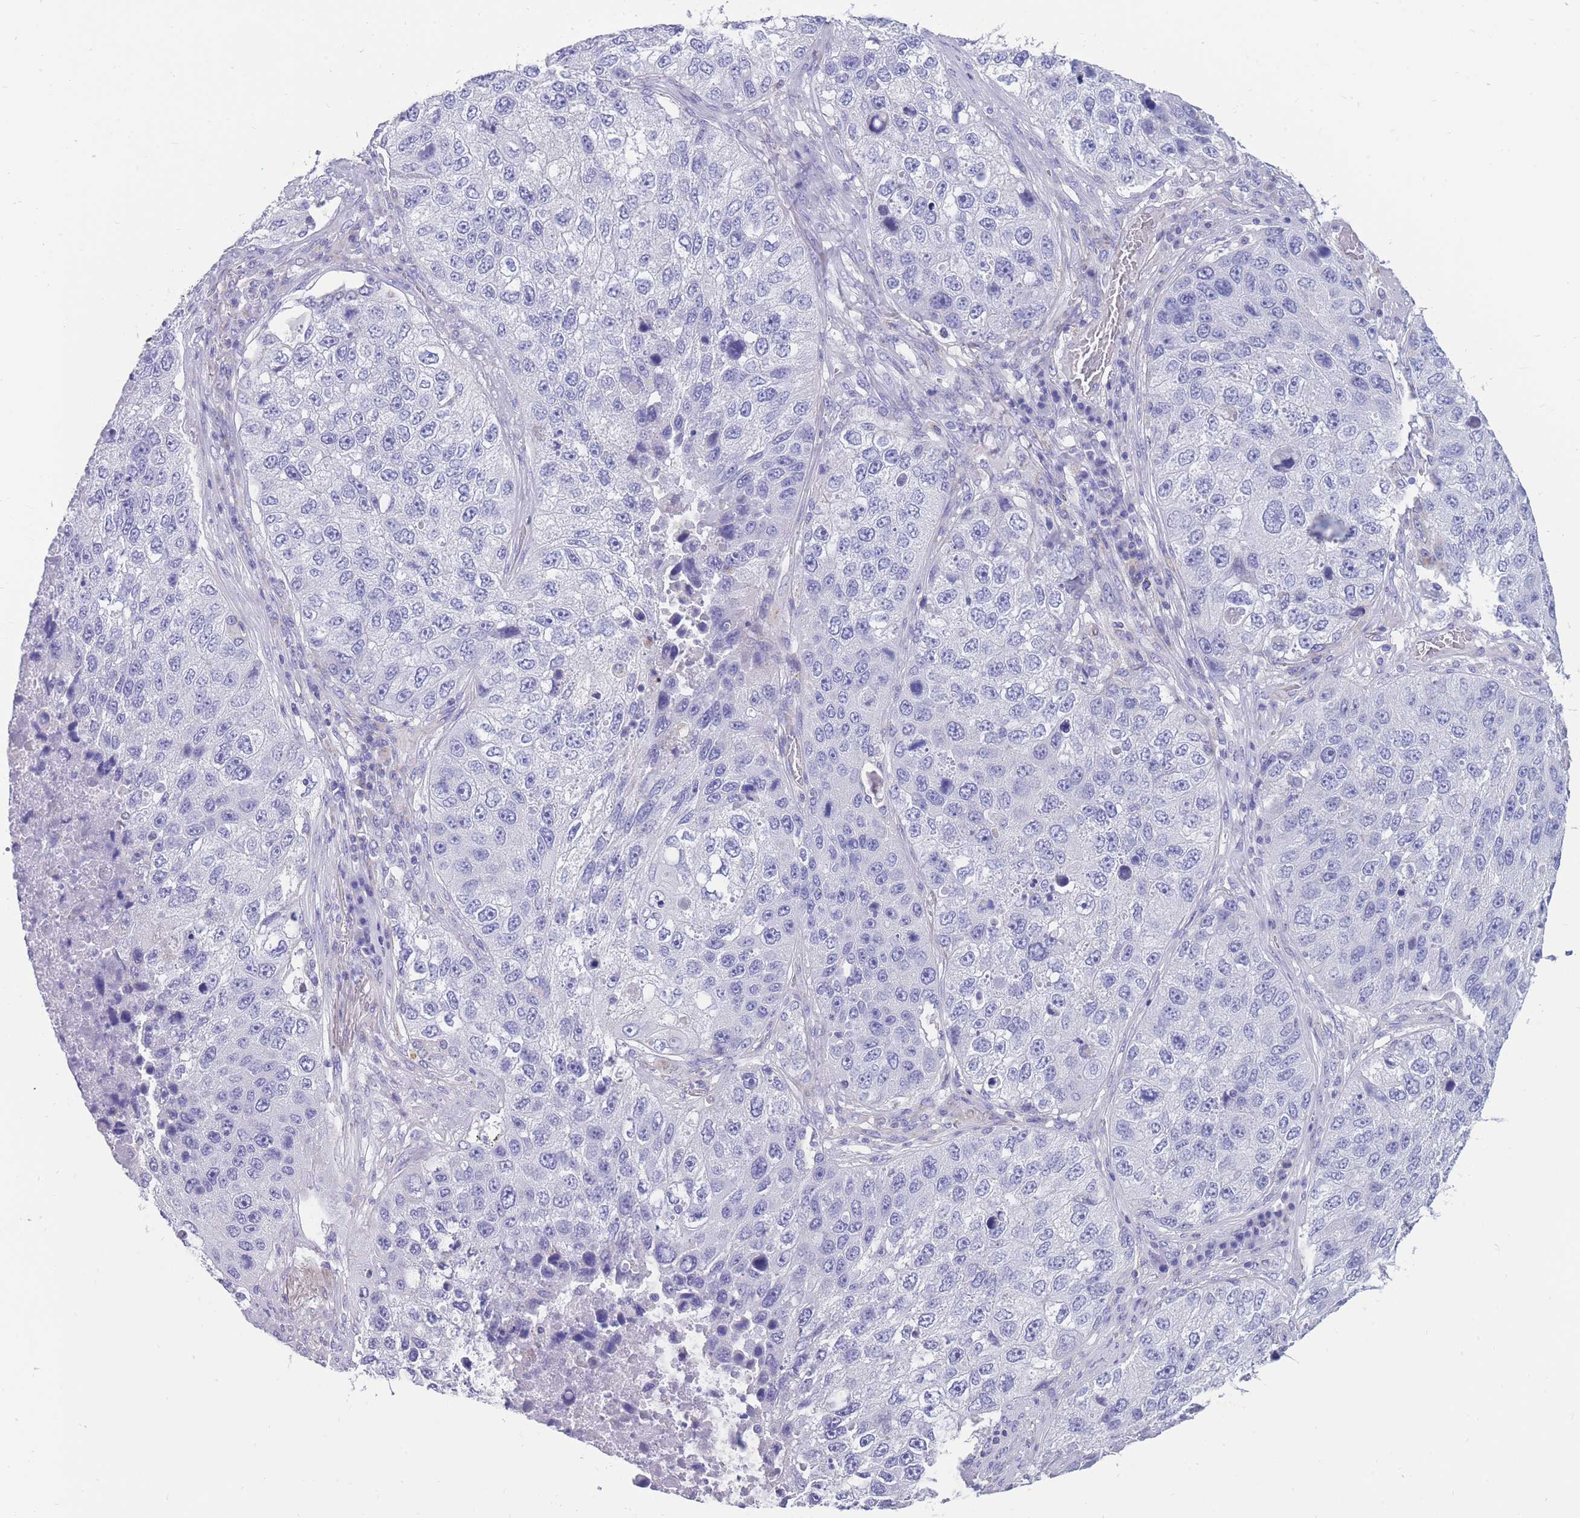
{"staining": {"intensity": "negative", "quantity": "none", "location": "none"}, "tissue": "lung cancer", "cell_type": "Tumor cells", "image_type": "cancer", "snomed": [{"axis": "morphology", "description": "Squamous cell carcinoma, NOS"}, {"axis": "topography", "description": "Lung"}], "caption": "DAB immunohistochemical staining of human squamous cell carcinoma (lung) demonstrates no significant positivity in tumor cells. The staining is performed using DAB brown chromogen with nuclei counter-stained in using hematoxylin.", "gene": "INTS2", "patient": {"sex": "male", "age": 61}}